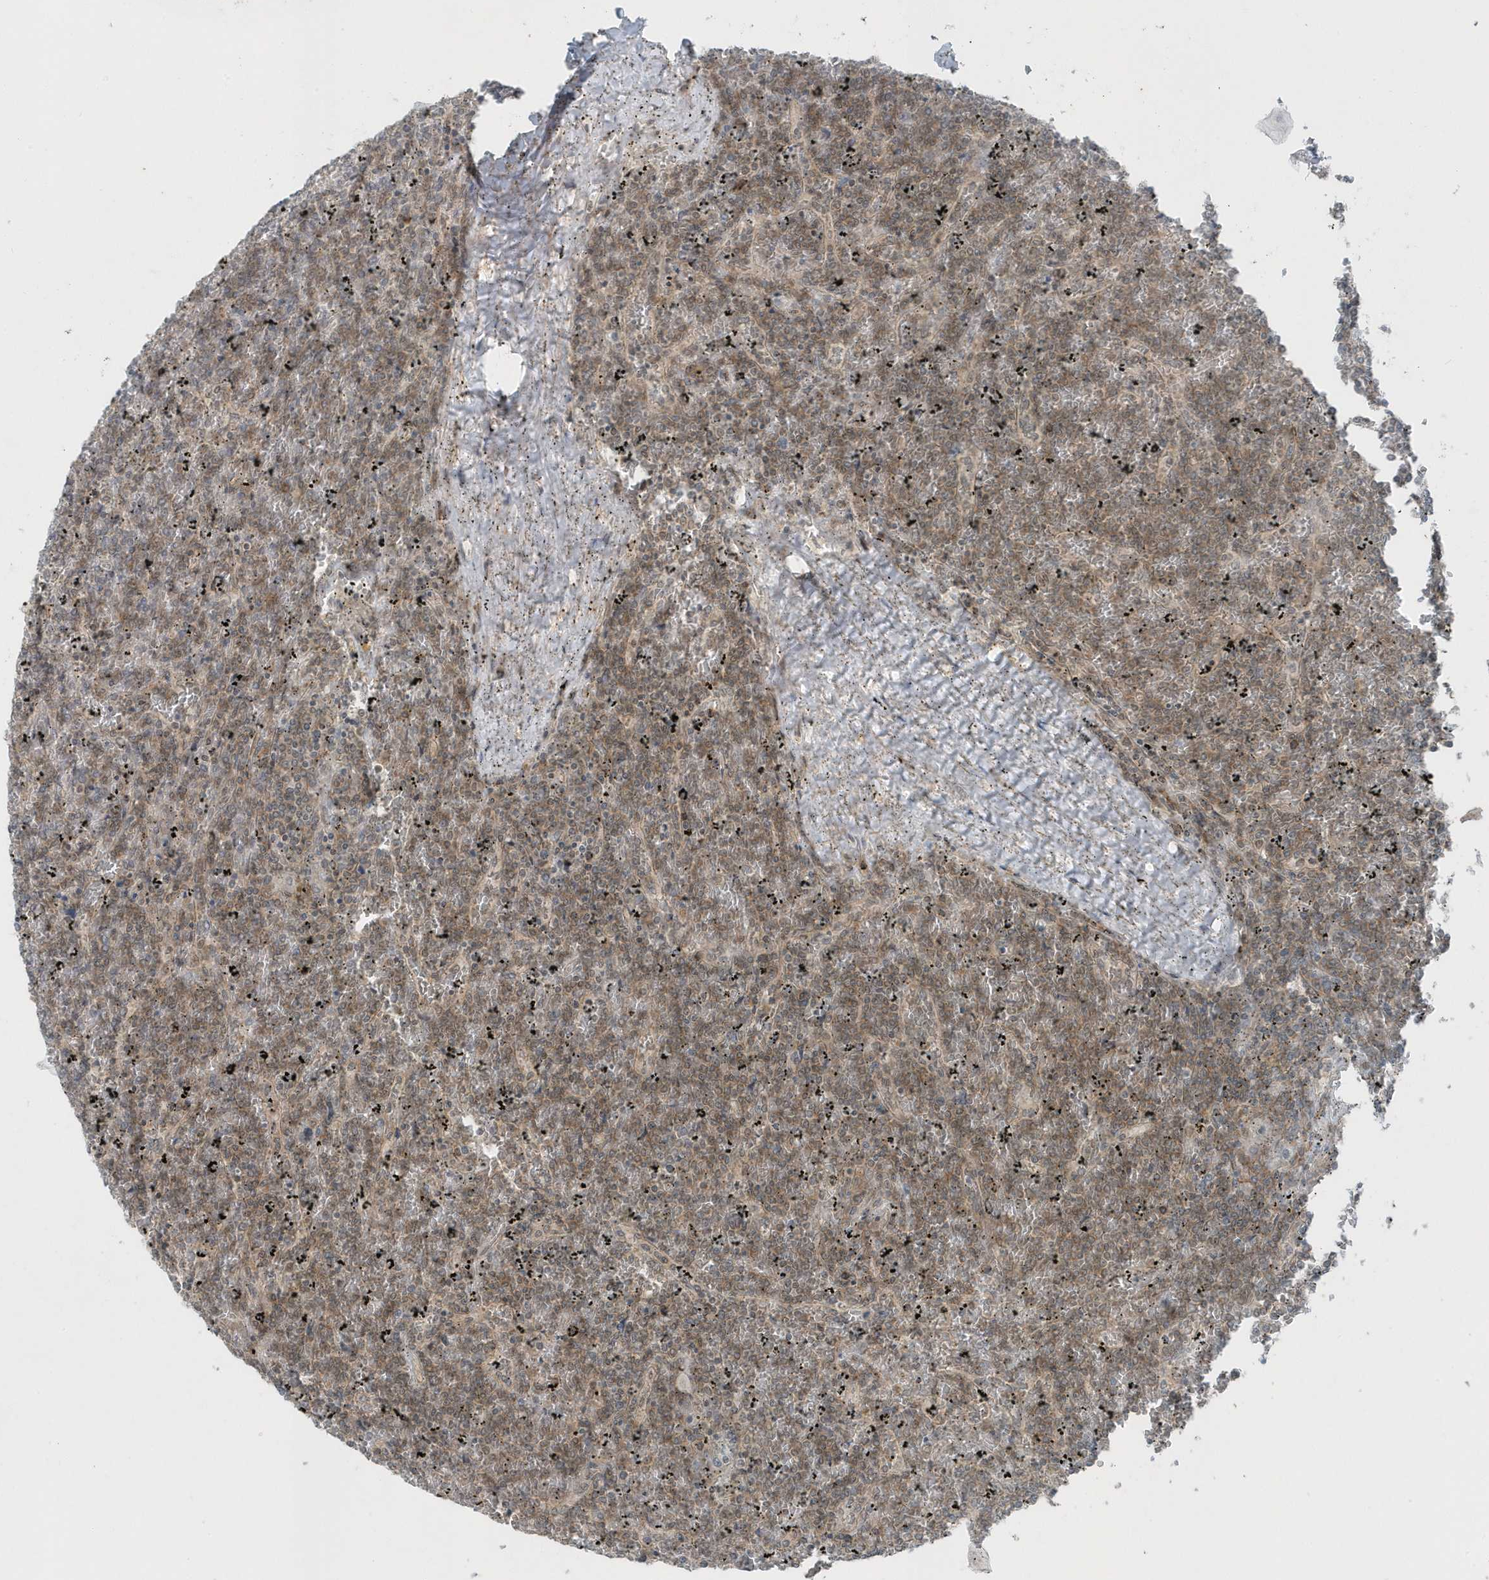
{"staining": {"intensity": "weak", "quantity": ">75%", "location": "cytoplasmic/membranous"}, "tissue": "lymphoma", "cell_type": "Tumor cells", "image_type": "cancer", "snomed": [{"axis": "morphology", "description": "Malignant lymphoma, non-Hodgkin's type, Low grade"}, {"axis": "topography", "description": "Spleen"}], "caption": "This micrograph exhibits immunohistochemistry staining of human lymphoma, with low weak cytoplasmic/membranous staining in about >75% of tumor cells.", "gene": "PARD3B", "patient": {"sex": "female", "age": 19}}